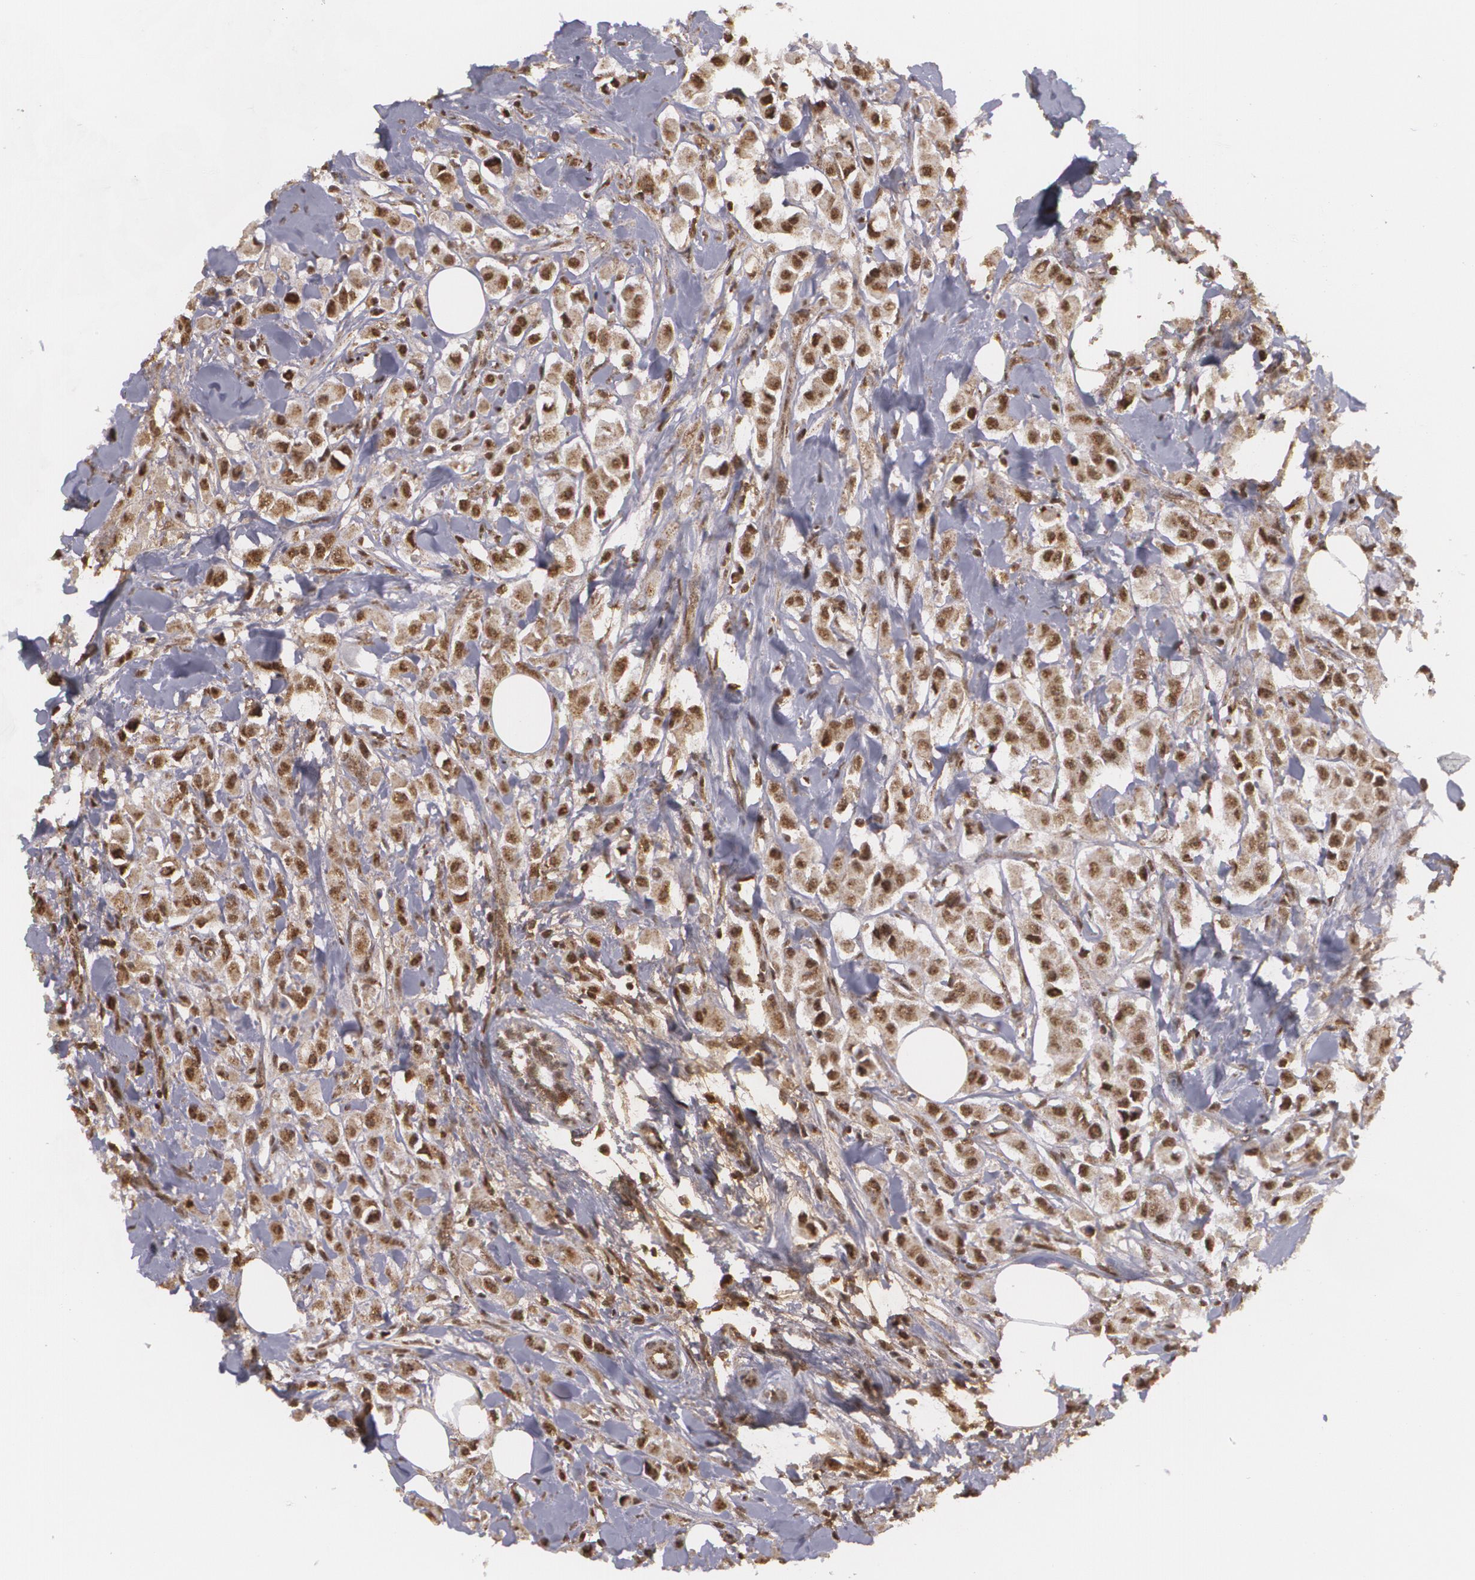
{"staining": {"intensity": "moderate", "quantity": ">75%", "location": "nuclear"}, "tissue": "breast cancer", "cell_type": "Tumor cells", "image_type": "cancer", "snomed": [{"axis": "morphology", "description": "Duct carcinoma"}, {"axis": "topography", "description": "Breast"}], "caption": "Tumor cells reveal moderate nuclear expression in approximately >75% of cells in breast invasive ductal carcinoma.", "gene": "MXD1", "patient": {"sex": "female", "age": 58}}